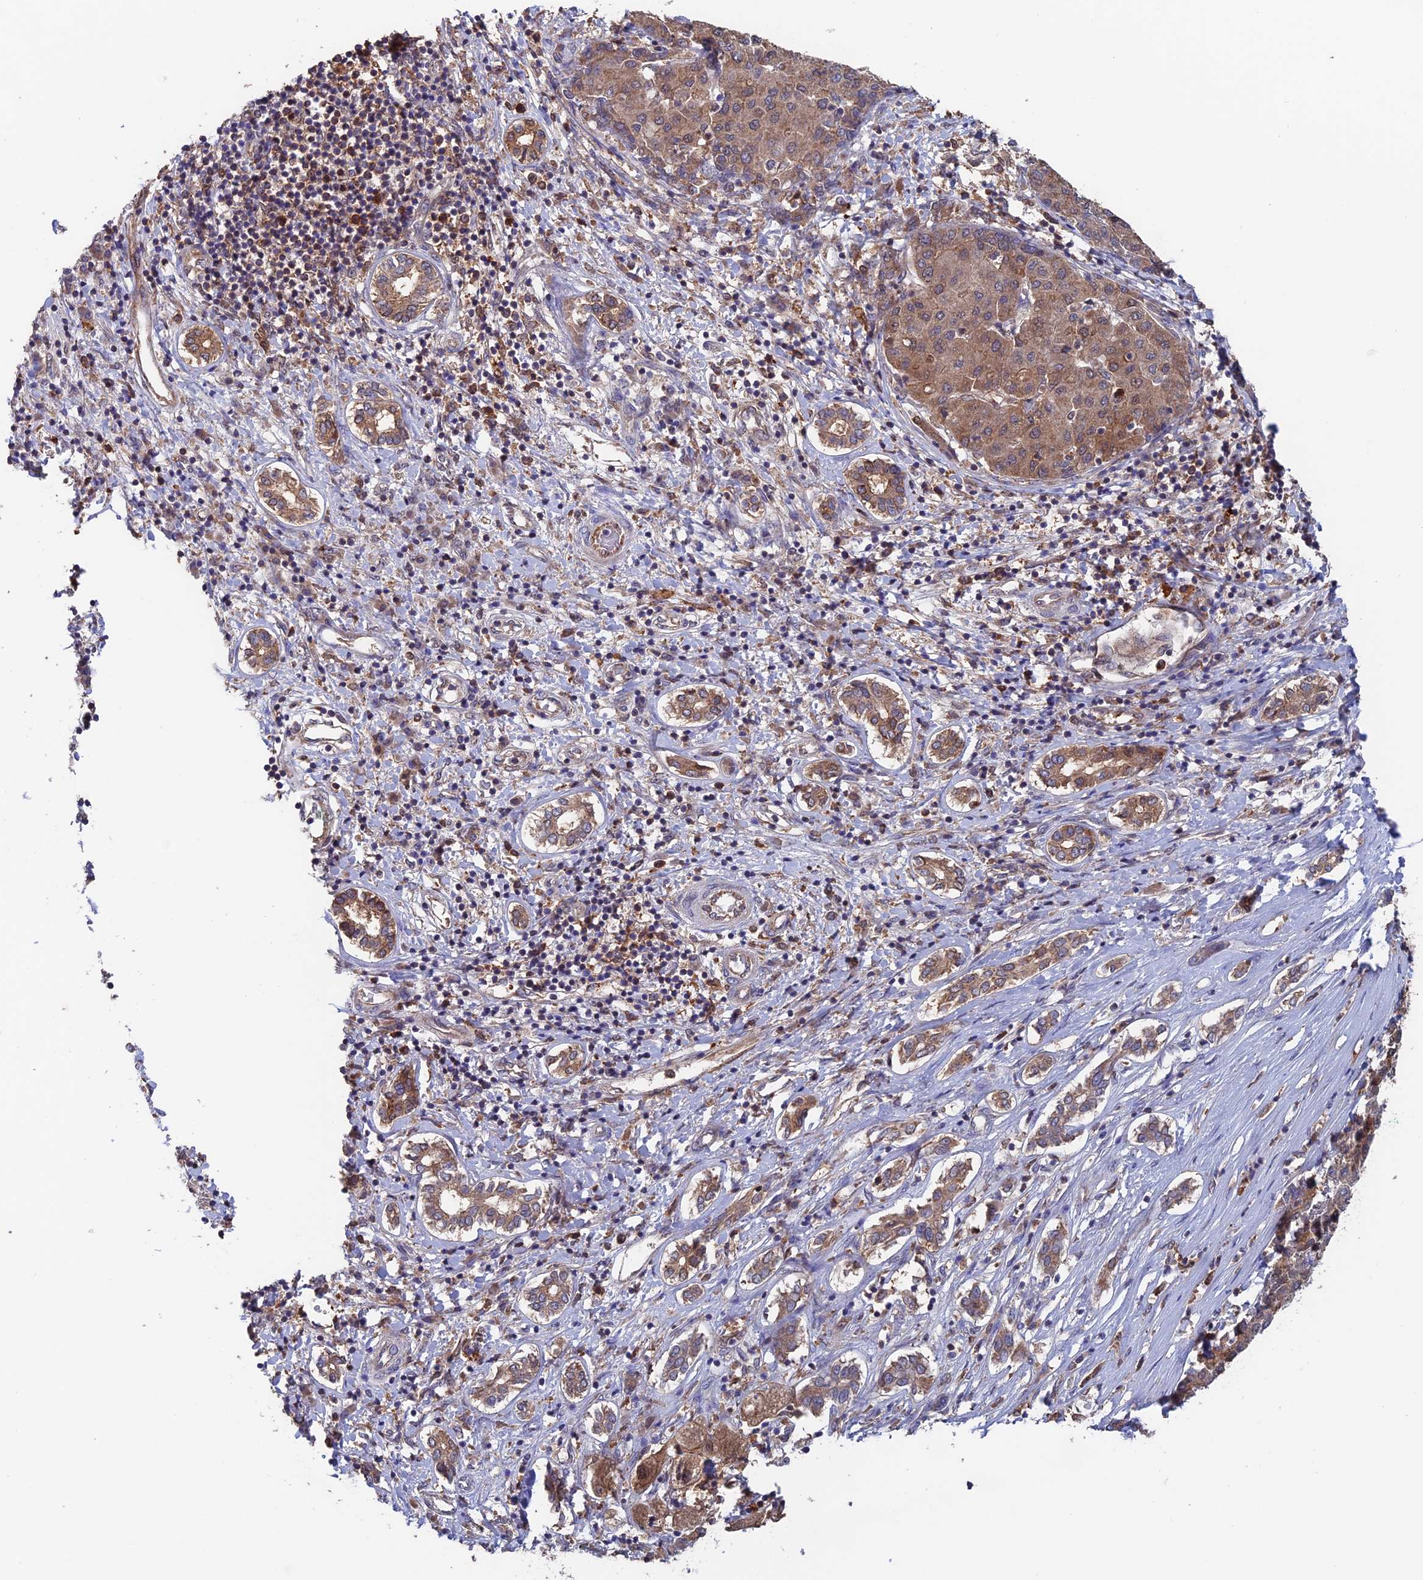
{"staining": {"intensity": "moderate", "quantity": ">75%", "location": "cytoplasmic/membranous"}, "tissue": "liver cancer", "cell_type": "Tumor cells", "image_type": "cancer", "snomed": [{"axis": "morphology", "description": "Carcinoma, Hepatocellular, NOS"}, {"axis": "topography", "description": "Liver"}], "caption": "Tumor cells reveal medium levels of moderate cytoplasmic/membranous expression in approximately >75% of cells in human liver hepatocellular carcinoma.", "gene": "DTYMK", "patient": {"sex": "male", "age": 65}}